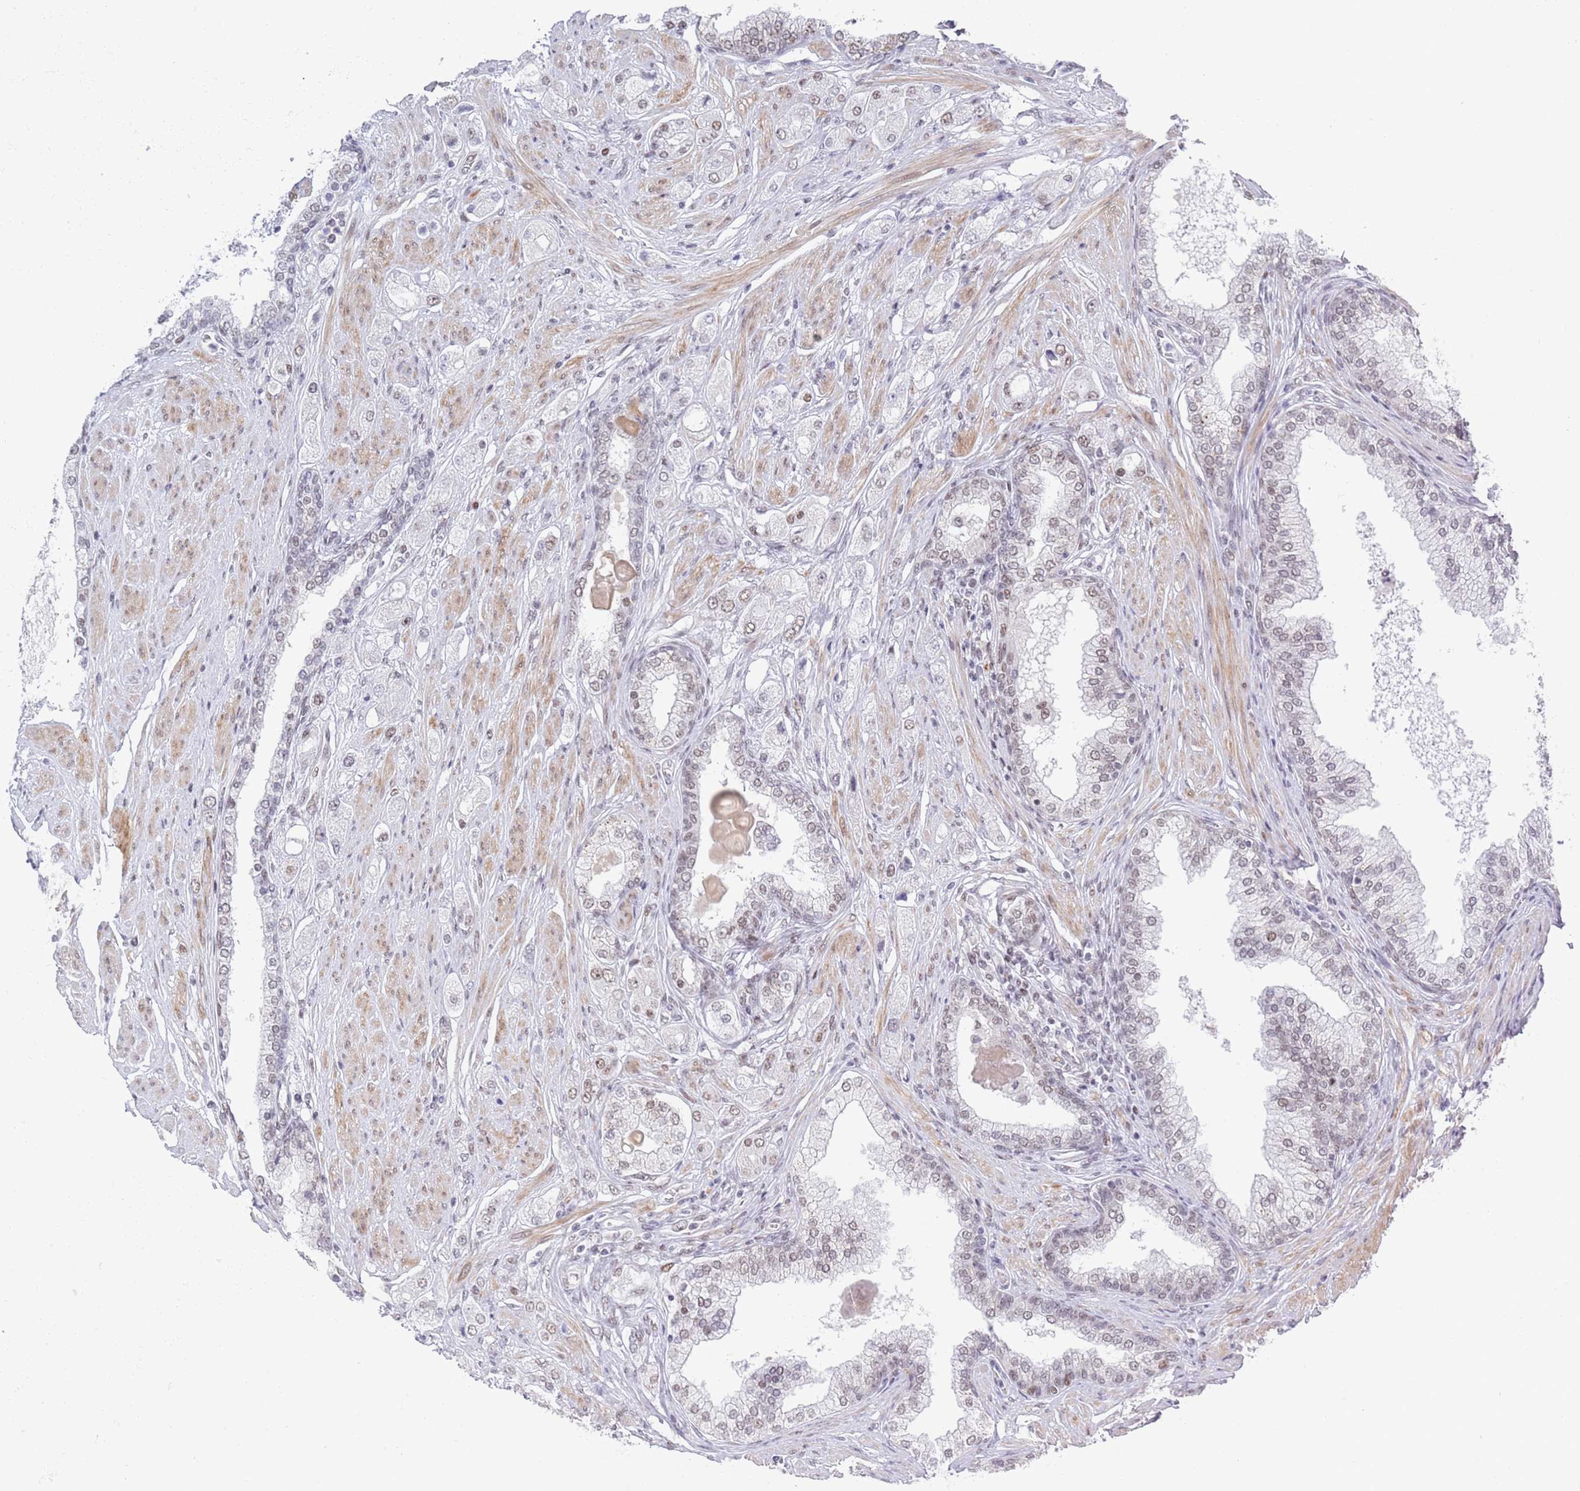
{"staining": {"intensity": "moderate", "quantity": "<25%", "location": "nuclear"}, "tissue": "prostate cancer", "cell_type": "Tumor cells", "image_type": "cancer", "snomed": [{"axis": "morphology", "description": "Adenocarcinoma, High grade"}, {"axis": "topography", "description": "Prostate"}], "caption": "A brown stain labels moderate nuclear staining of a protein in human prostate cancer tumor cells.", "gene": "ZNF382", "patient": {"sex": "male", "age": 68}}